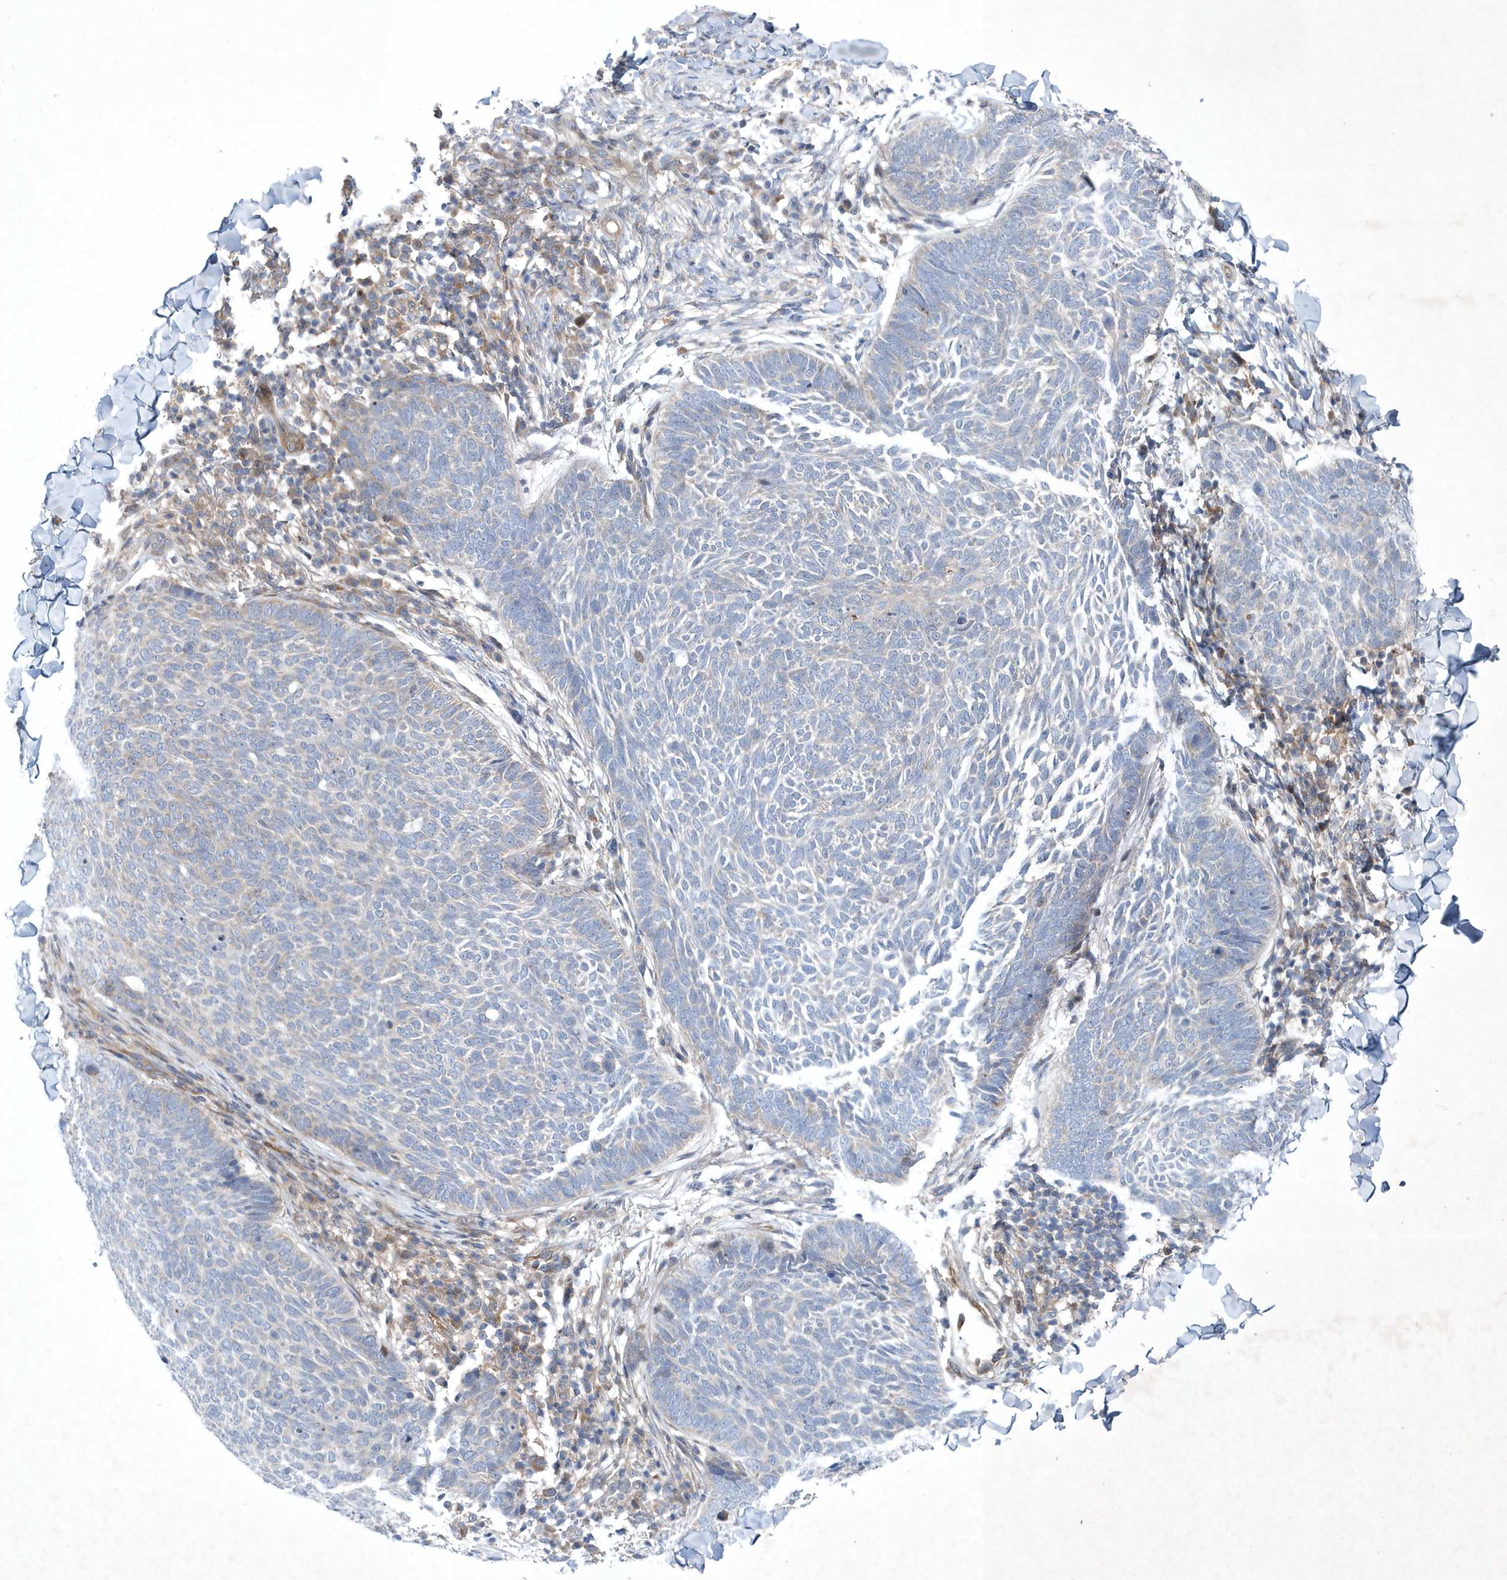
{"staining": {"intensity": "negative", "quantity": "none", "location": "none"}, "tissue": "skin cancer", "cell_type": "Tumor cells", "image_type": "cancer", "snomed": [{"axis": "morphology", "description": "Normal tissue, NOS"}, {"axis": "morphology", "description": "Basal cell carcinoma"}, {"axis": "topography", "description": "Skin"}], "caption": "Tumor cells show no significant expression in skin basal cell carcinoma.", "gene": "DSPP", "patient": {"sex": "male", "age": 50}}